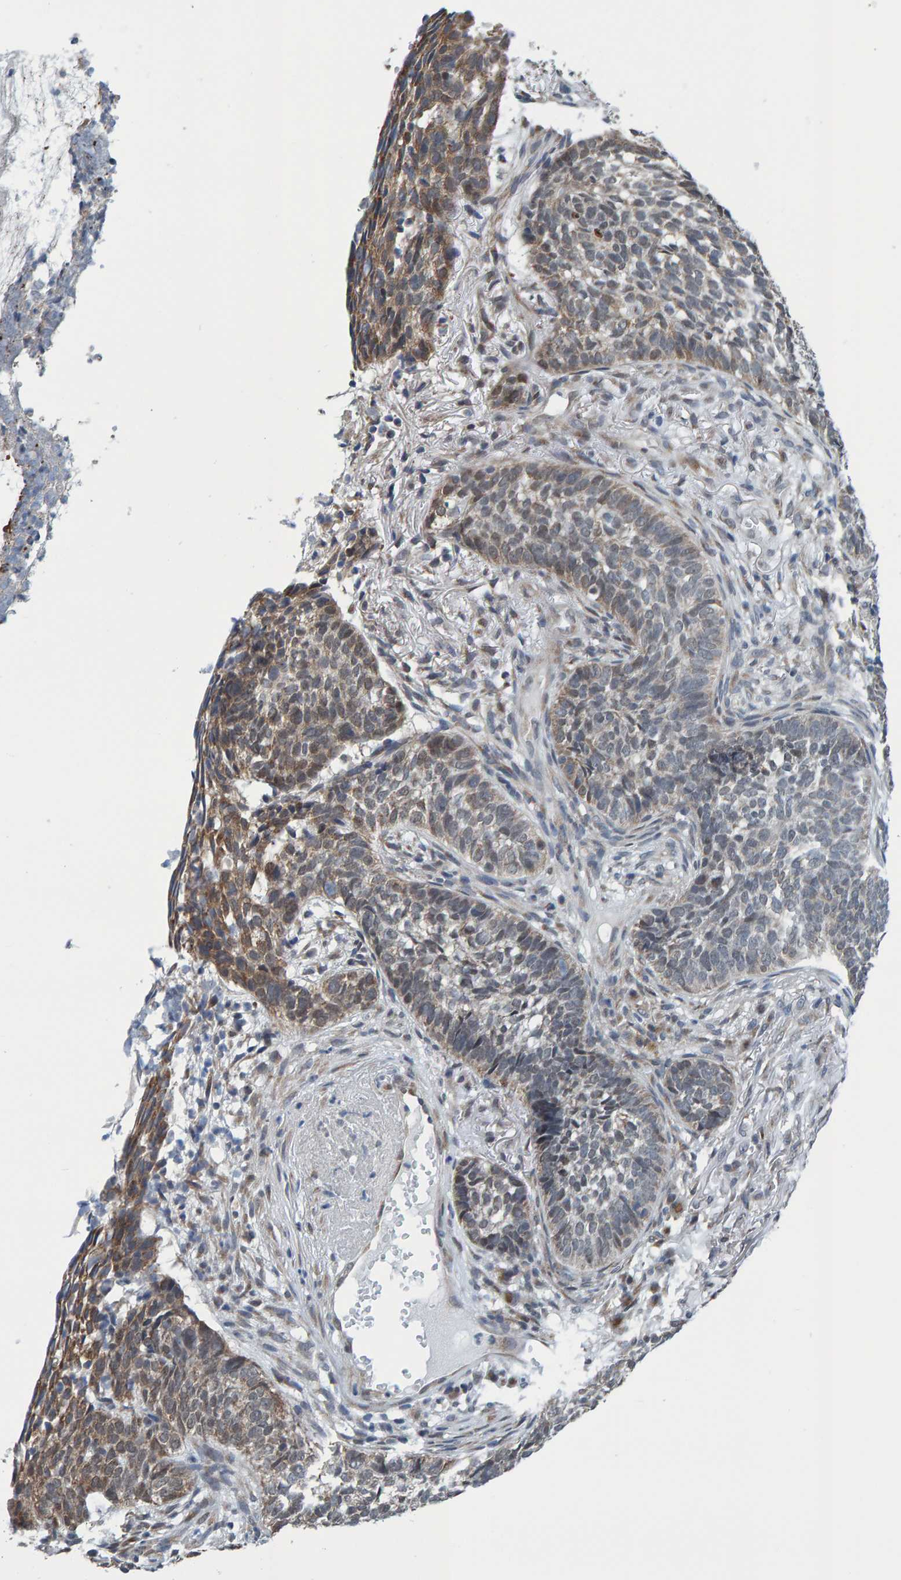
{"staining": {"intensity": "moderate", "quantity": "25%-75%", "location": "cytoplasmic/membranous"}, "tissue": "skin cancer", "cell_type": "Tumor cells", "image_type": "cancer", "snomed": [{"axis": "morphology", "description": "Basal cell carcinoma"}, {"axis": "topography", "description": "Skin"}], "caption": "An IHC histopathology image of tumor tissue is shown. Protein staining in brown shows moderate cytoplasmic/membranous positivity in skin basal cell carcinoma within tumor cells.", "gene": "SCRN2", "patient": {"sex": "male", "age": 85}}